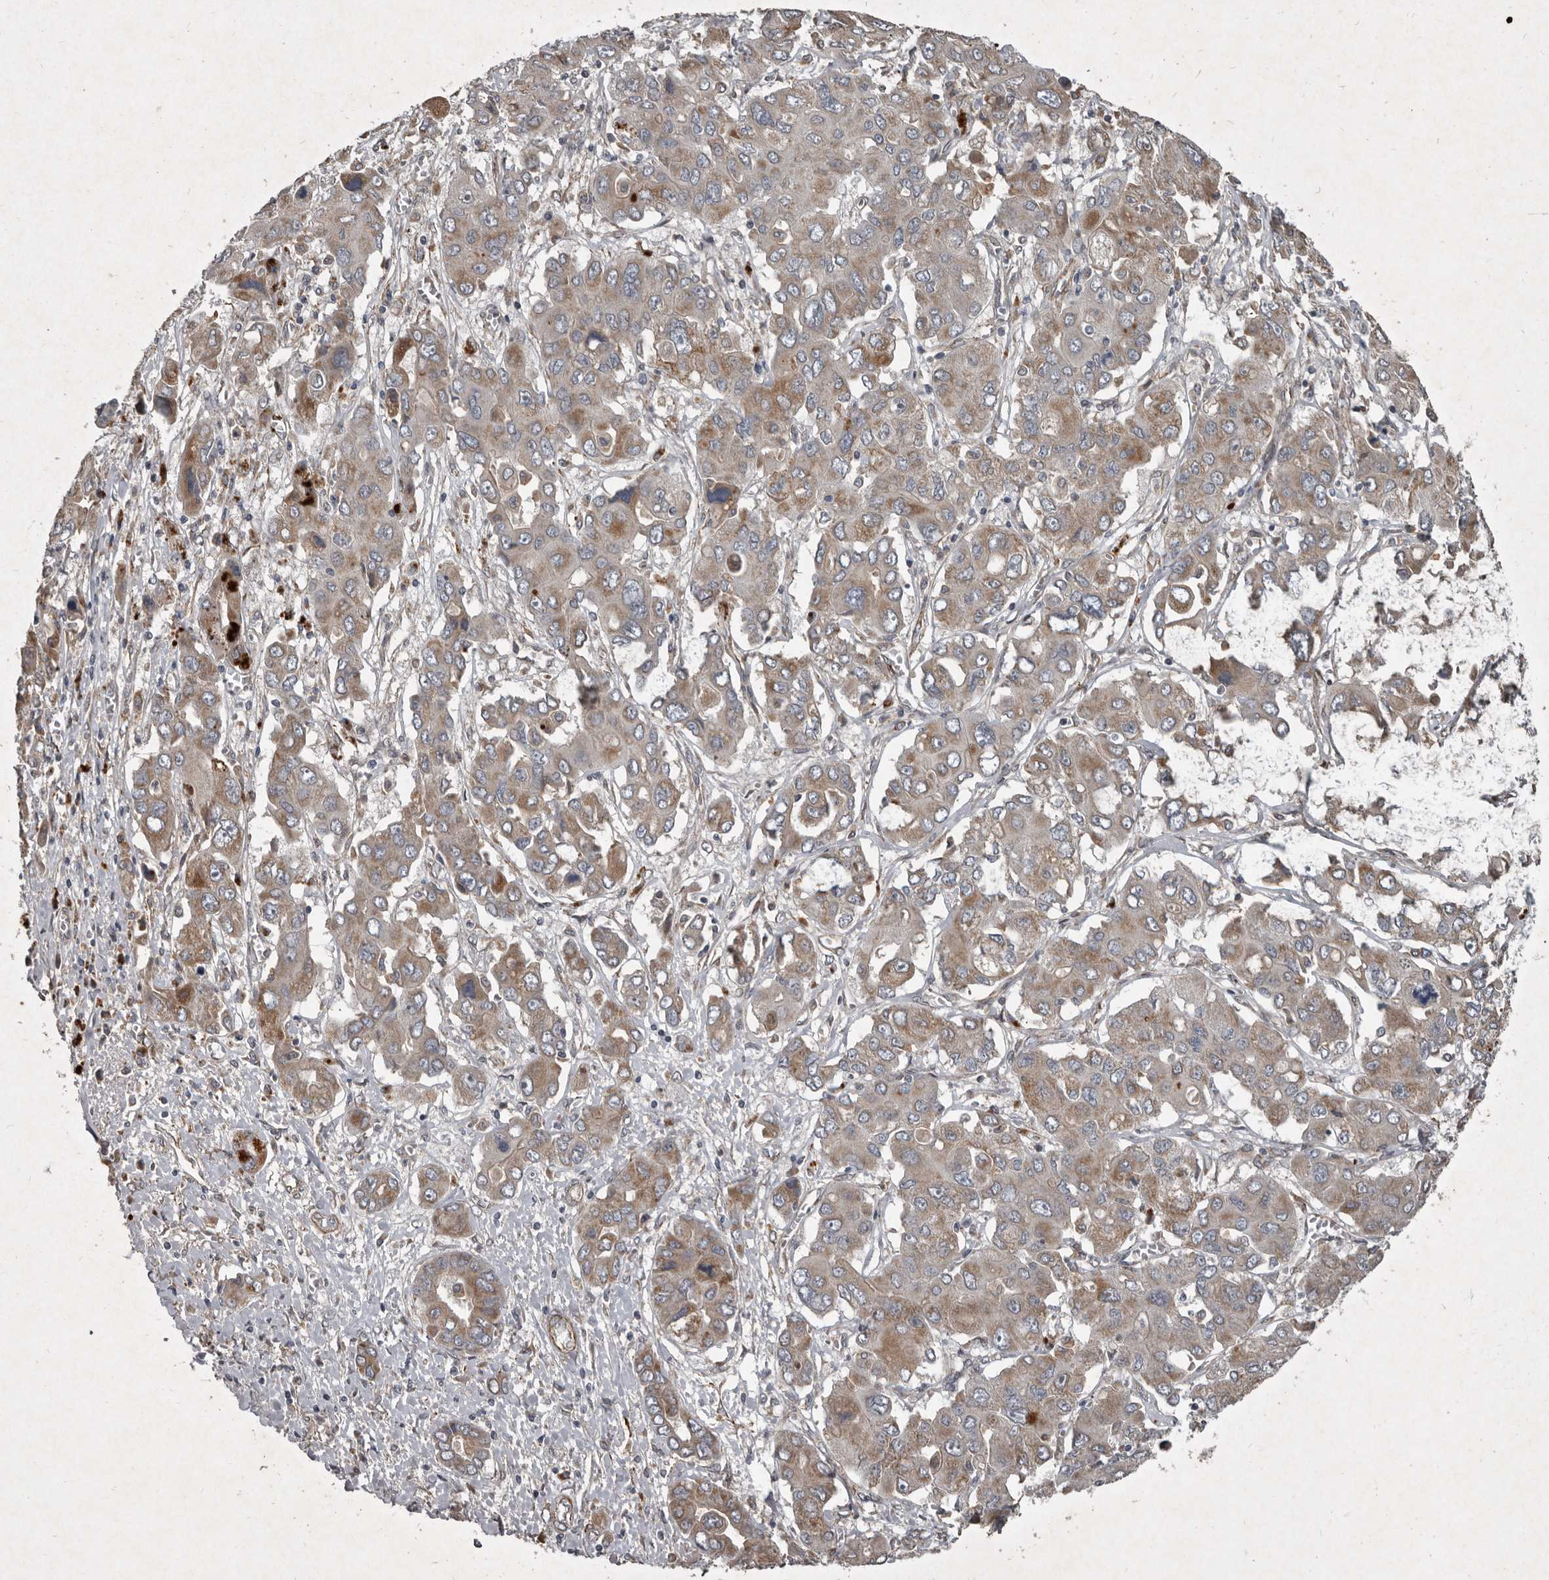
{"staining": {"intensity": "weak", "quantity": ">75%", "location": "cytoplasmic/membranous"}, "tissue": "liver cancer", "cell_type": "Tumor cells", "image_type": "cancer", "snomed": [{"axis": "morphology", "description": "Cholangiocarcinoma"}, {"axis": "topography", "description": "Liver"}], "caption": "Immunohistochemistry (IHC) micrograph of neoplastic tissue: liver cancer (cholangiocarcinoma) stained using IHC demonstrates low levels of weak protein expression localized specifically in the cytoplasmic/membranous of tumor cells, appearing as a cytoplasmic/membranous brown color.", "gene": "MRPS15", "patient": {"sex": "male", "age": 67}}